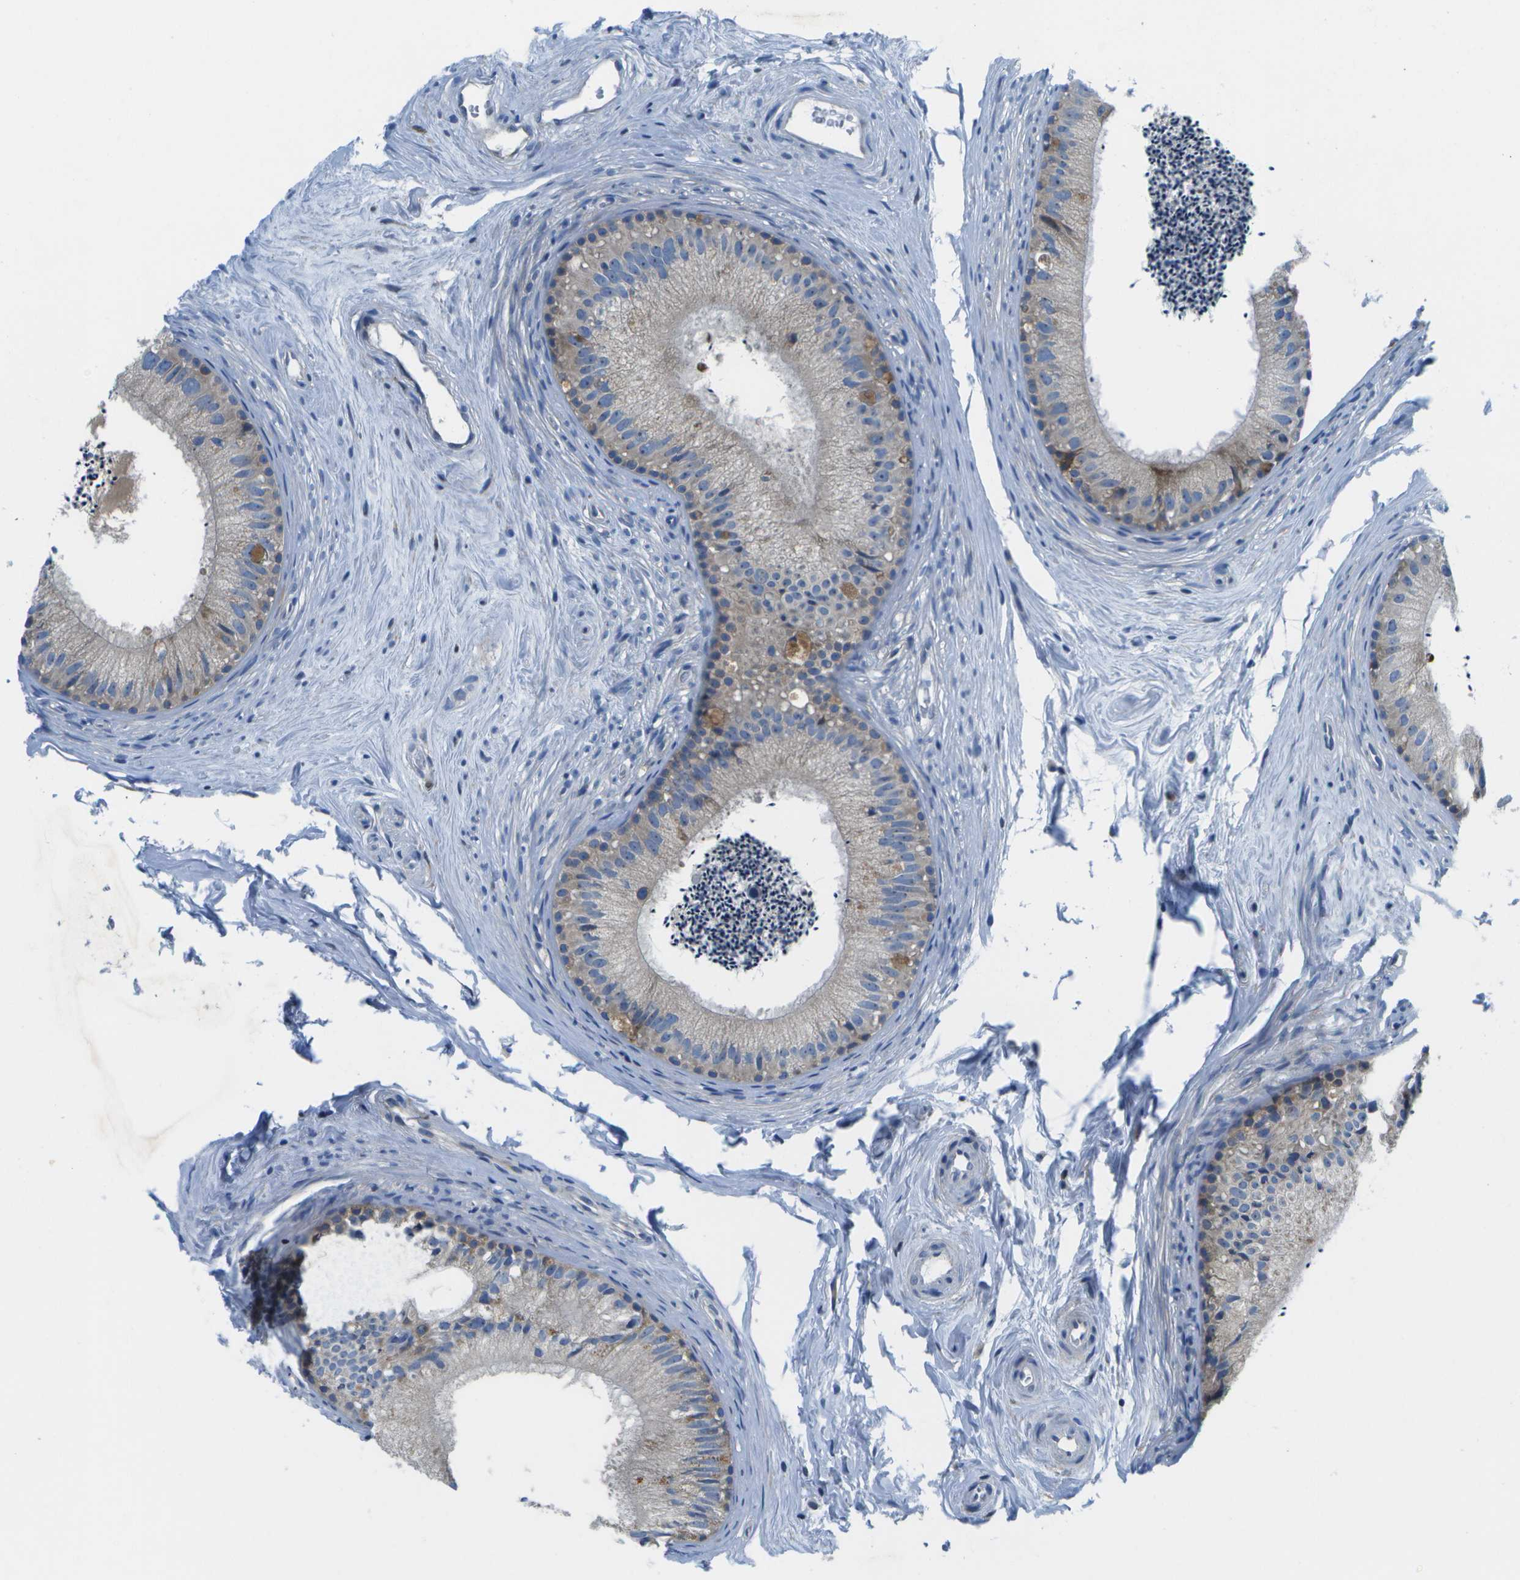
{"staining": {"intensity": "weak", "quantity": "<25%", "location": "cytoplasmic/membranous"}, "tissue": "epididymis", "cell_type": "Glandular cells", "image_type": "normal", "snomed": [{"axis": "morphology", "description": "Normal tissue, NOS"}, {"axis": "topography", "description": "Epididymis"}], "caption": "Glandular cells are negative for protein expression in benign human epididymis.", "gene": "GDF5", "patient": {"sex": "male", "age": 56}}